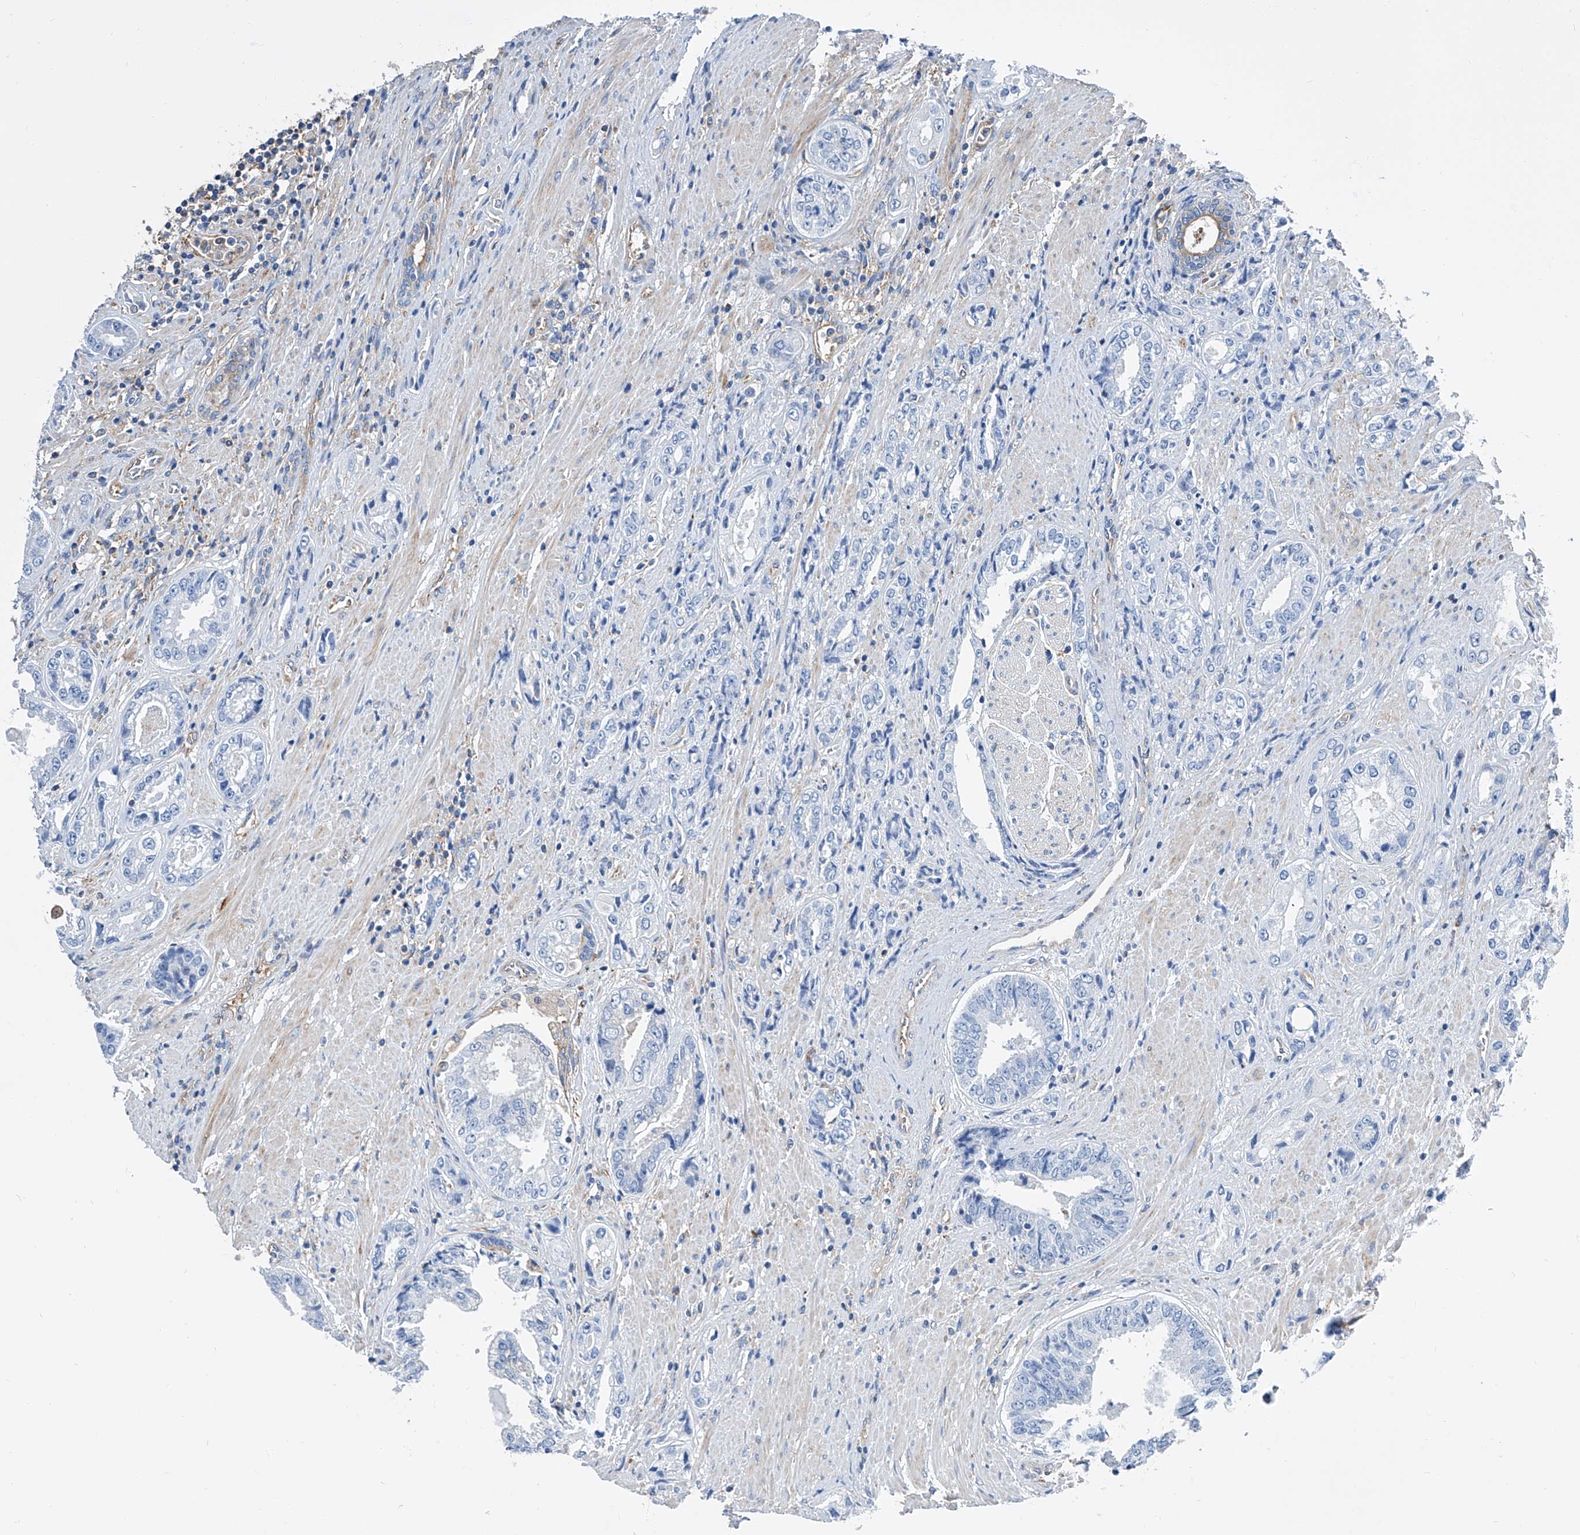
{"staining": {"intensity": "negative", "quantity": "none", "location": "none"}, "tissue": "prostate cancer", "cell_type": "Tumor cells", "image_type": "cancer", "snomed": [{"axis": "morphology", "description": "Adenocarcinoma, High grade"}, {"axis": "topography", "description": "Prostate"}], "caption": "Tumor cells show no significant positivity in adenocarcinoma (high-grade) (prostate). The staining is performed using DAB brown chromogen with nuclei counter-stained in using hematoxylin.", "gene": "GPT", "patient": {"sex": "male", "age": 61}}